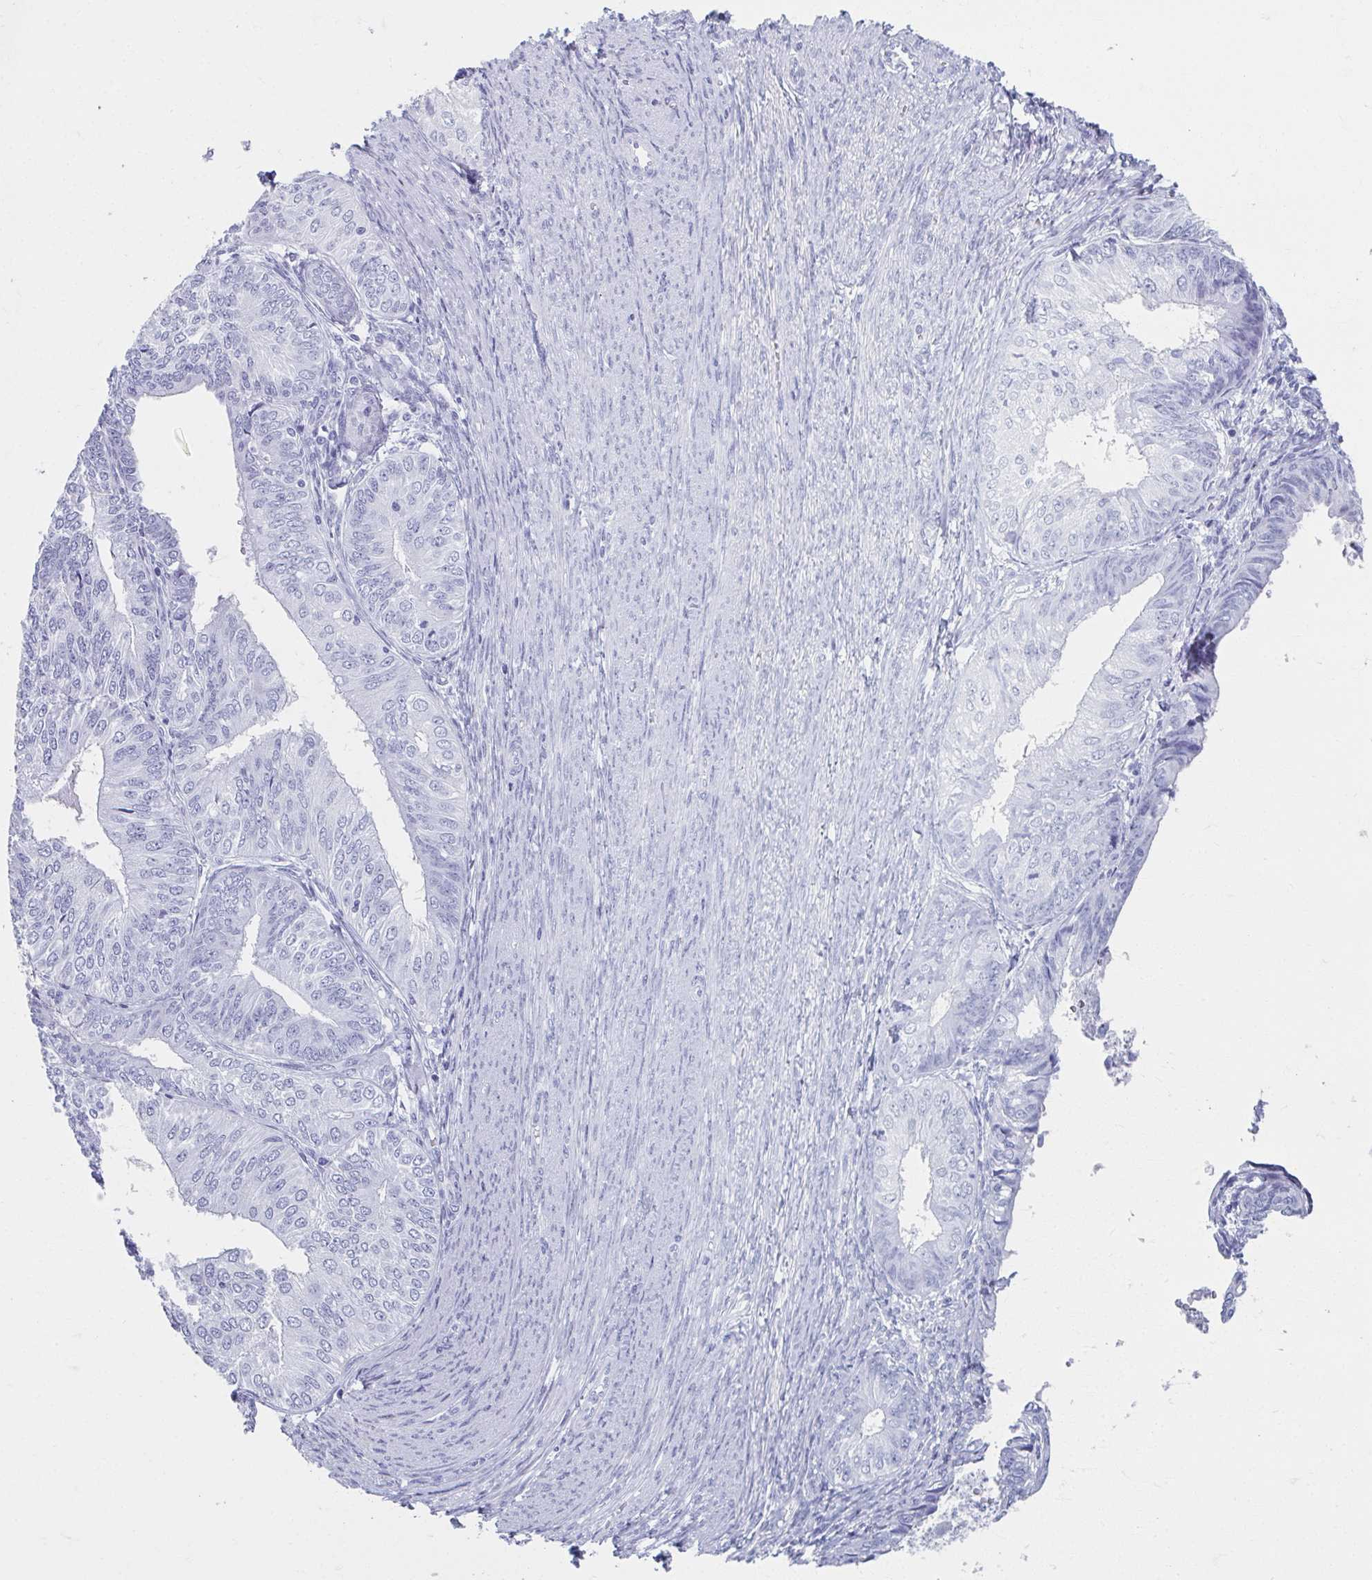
{"staining": {"intensity": "negative", "quantity": "none", "location": "none"}, "tissue": "endometrial cancer", "cell_type": "Tumor cells", "image_type": "cancer", "snomed": [{"axis": "morphology", "description": "Adenocarcinoma, NOS"}, {"axis": "topography", "description": "Endometrium"}], "caption": "DAB (3,3'-diaminobenzidine) immunohistochemical staining of endometrial cancer (adenocarcinoma) demonstrates no significant positivity in tumor cells.", "gene": "GHRL", "patient": {"sex": "female", "age": 58}}